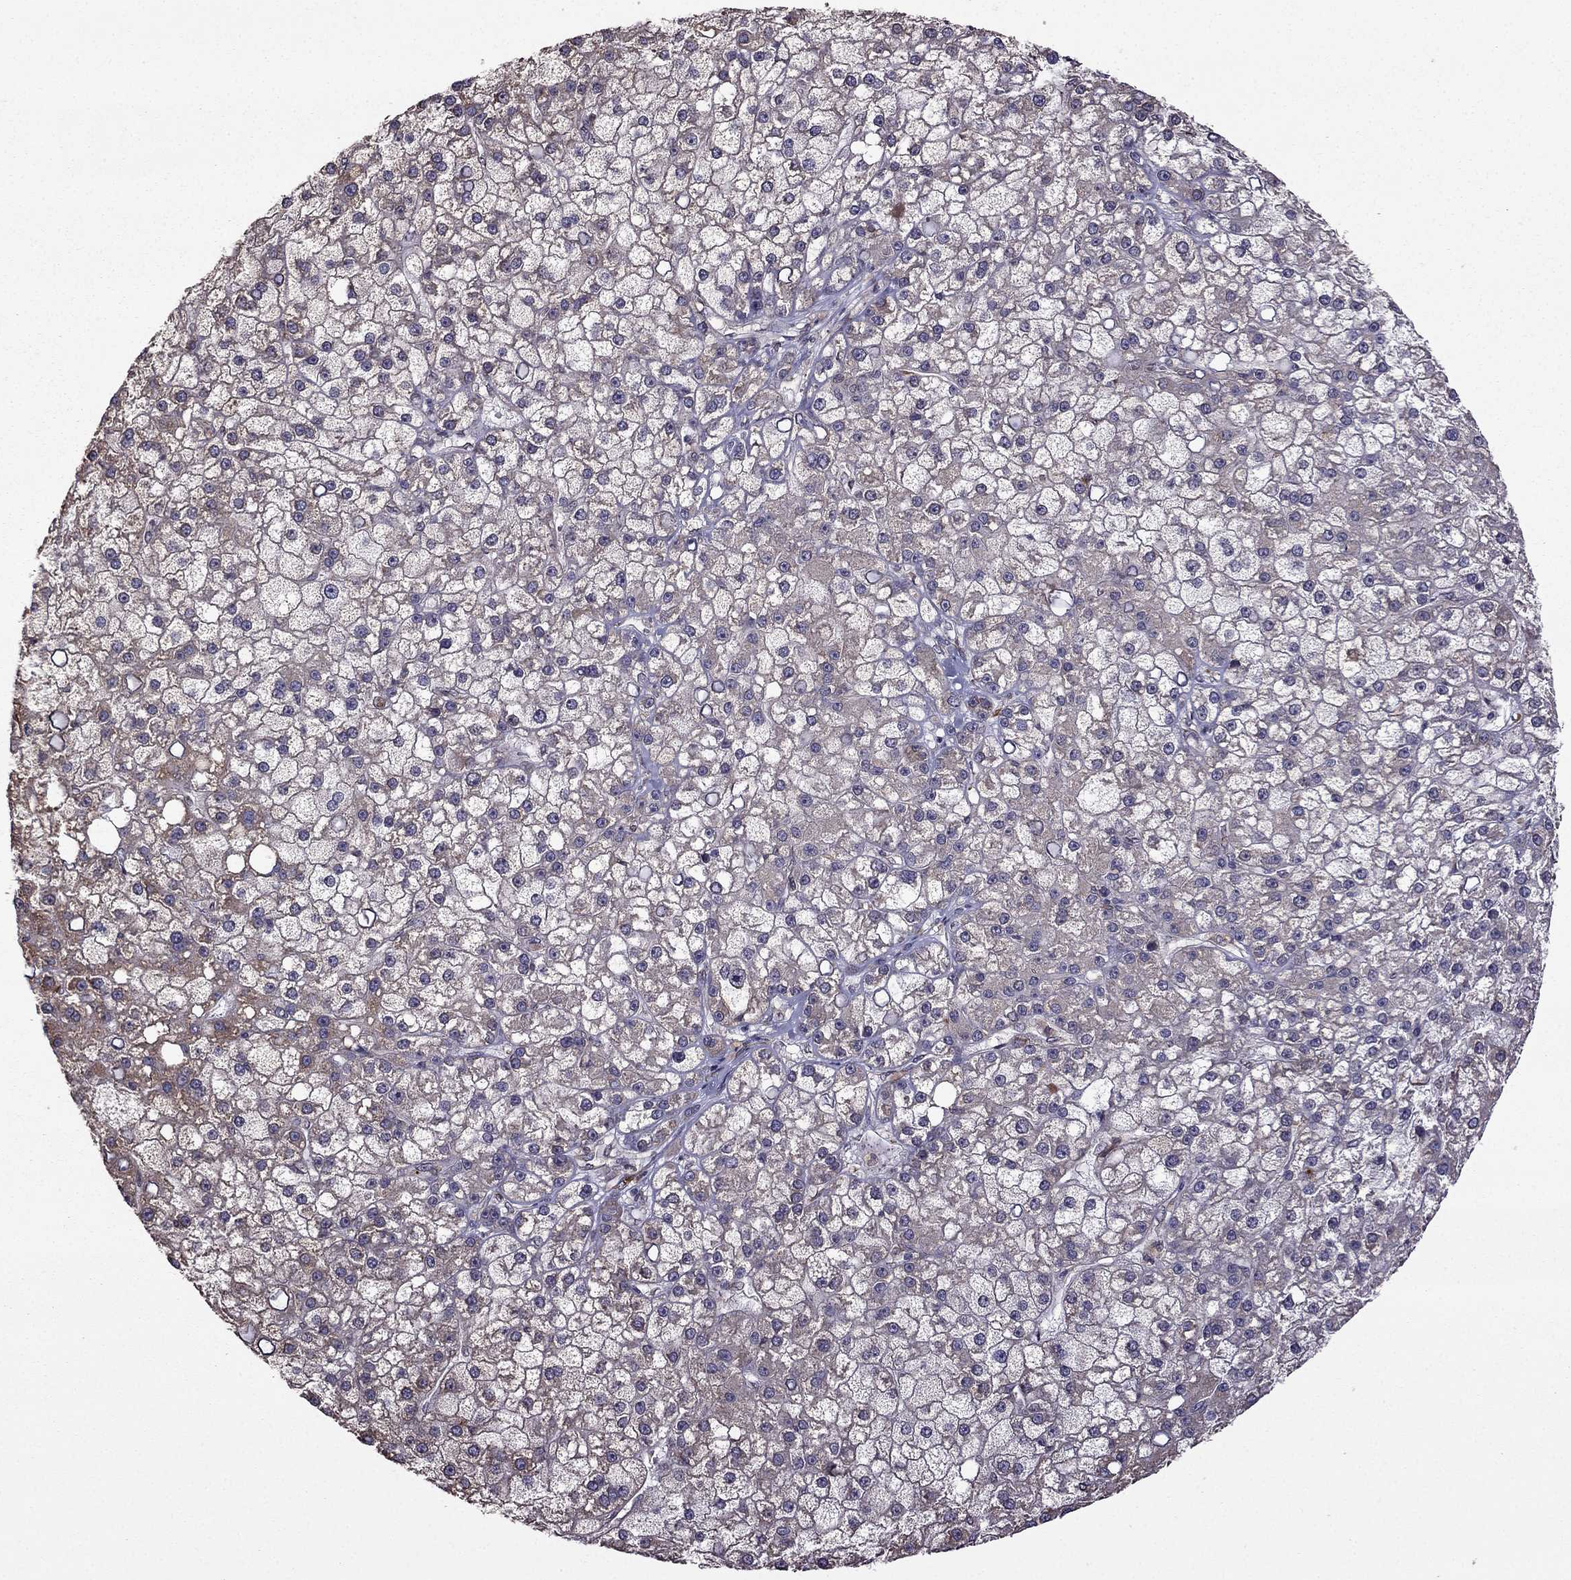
{"staining": {"intensity": "moderate", "quantity": "<25%", "location": "cytoplasmic/membranous"}, "tissue": "liver cancer", "cell_type": "Tumor cells", "image_type": "cancer", "snomed": [{"axis": "morphology", "description": "Carcinoma, Hepatocellular, NOS"}, {"axis": "topography", "description": "Liver"}], "caption": "A low amount of moderate cytoplasmic/membranous expression is appreciated in approximately <25% of tumor cells in liver cancer (hepatocellular carcinoma) tissue. Using DAB (brown) and hematoxylin (blue) stains, captured at high magnification using brightfield microscopy.", "gene": "IKBIP", "patient": {"sex": "male", "age": 67}}